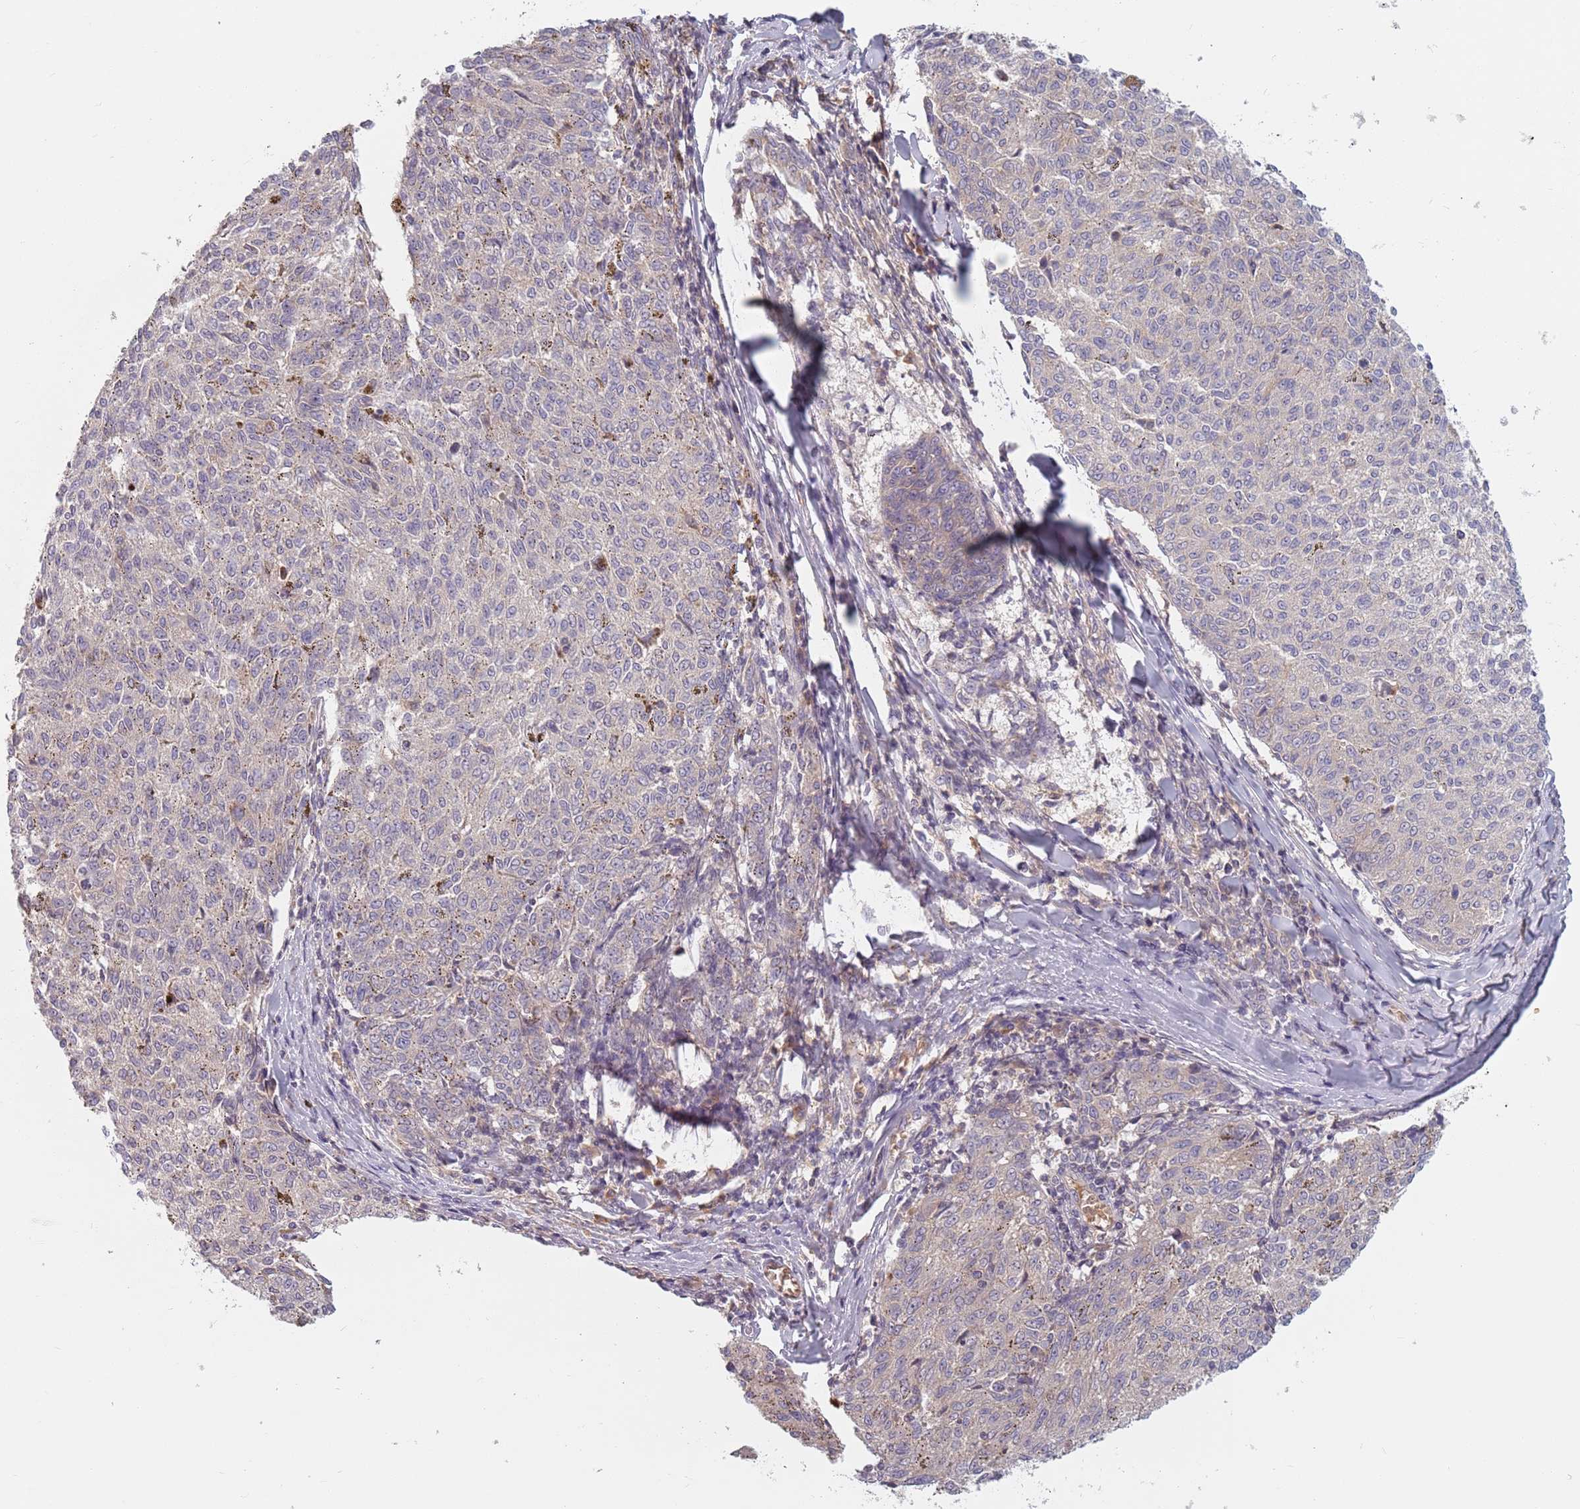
{"staining": {"intensity": "weak", "quantity": "<25%", "location": "cytoplasmic/membranous"}, "tissue": "melanoma", "cell_type": "Tumor cells", "image_type": "cancer", "snomed": [{"axis": "morphology", "description": "Malignant melanoma, NOS"}, {"axis": "topography", "description": "Skin"}], "caption": "Immunohistochemical staining of melanoma reveals no significant staining in tumor cells.", "gene": "ASB13", "patient": {"sex": "female", "age": 72}}